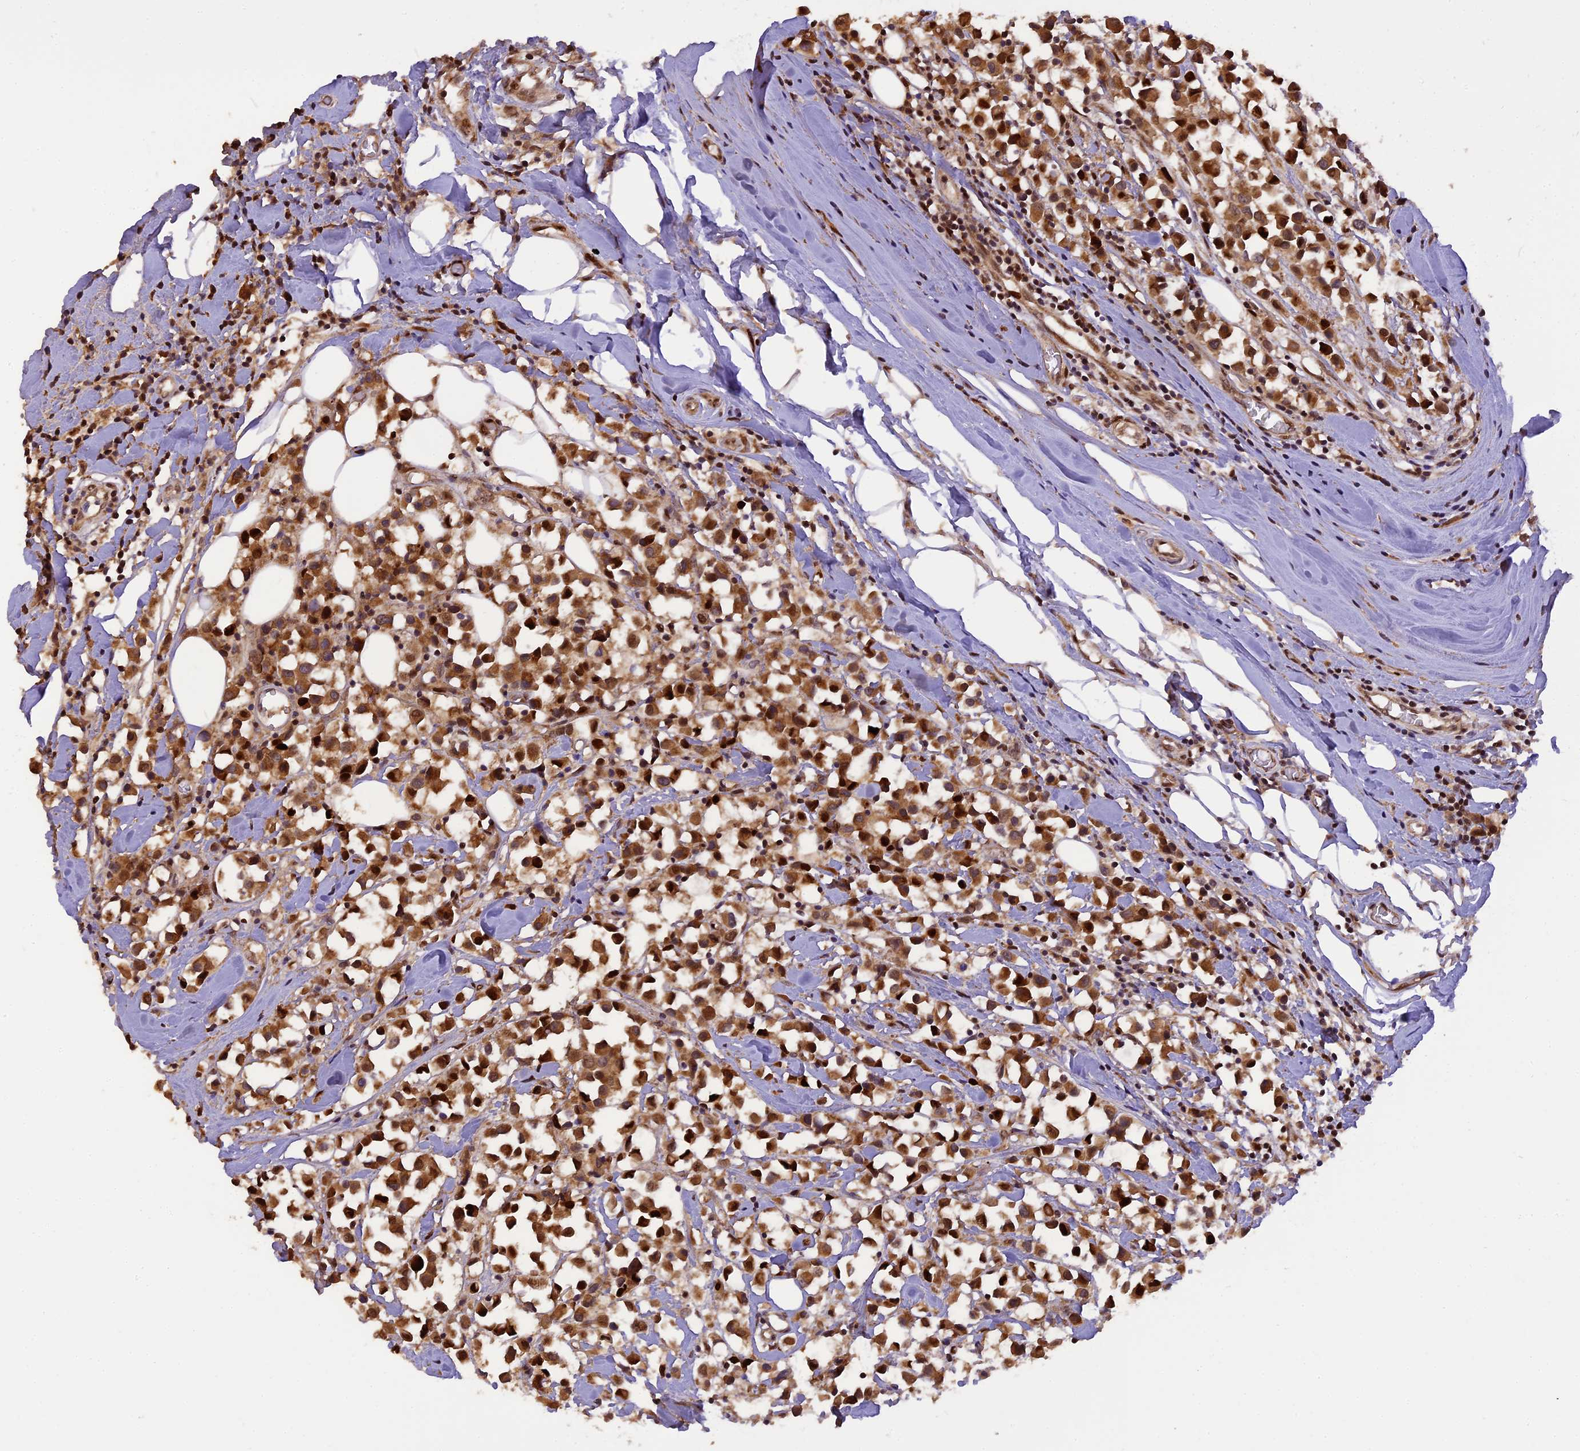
{"staining": {"intensity": "moderate", "quantity": ">75%", "location": "cytoplasmic/membranous,nuclear"}, "tissue": "breast cancer", "cell_type": "Tumor cells", "image_type": "cancer", "snomed": [{"axis": "morphology", "description": "Duct carcinoma"}, {"axis": "topography", "description": "Breast"}], "caption": "Immunohistochemical staining of human breast cancer (infiltrating ductal carcinoma) shows medium levels of moderate cytoplasmic/membranous and nuclear staining in about >75% of tumor cells.", "gene": "MICALL1", "patient": {"sex": "female", "age": 61}}